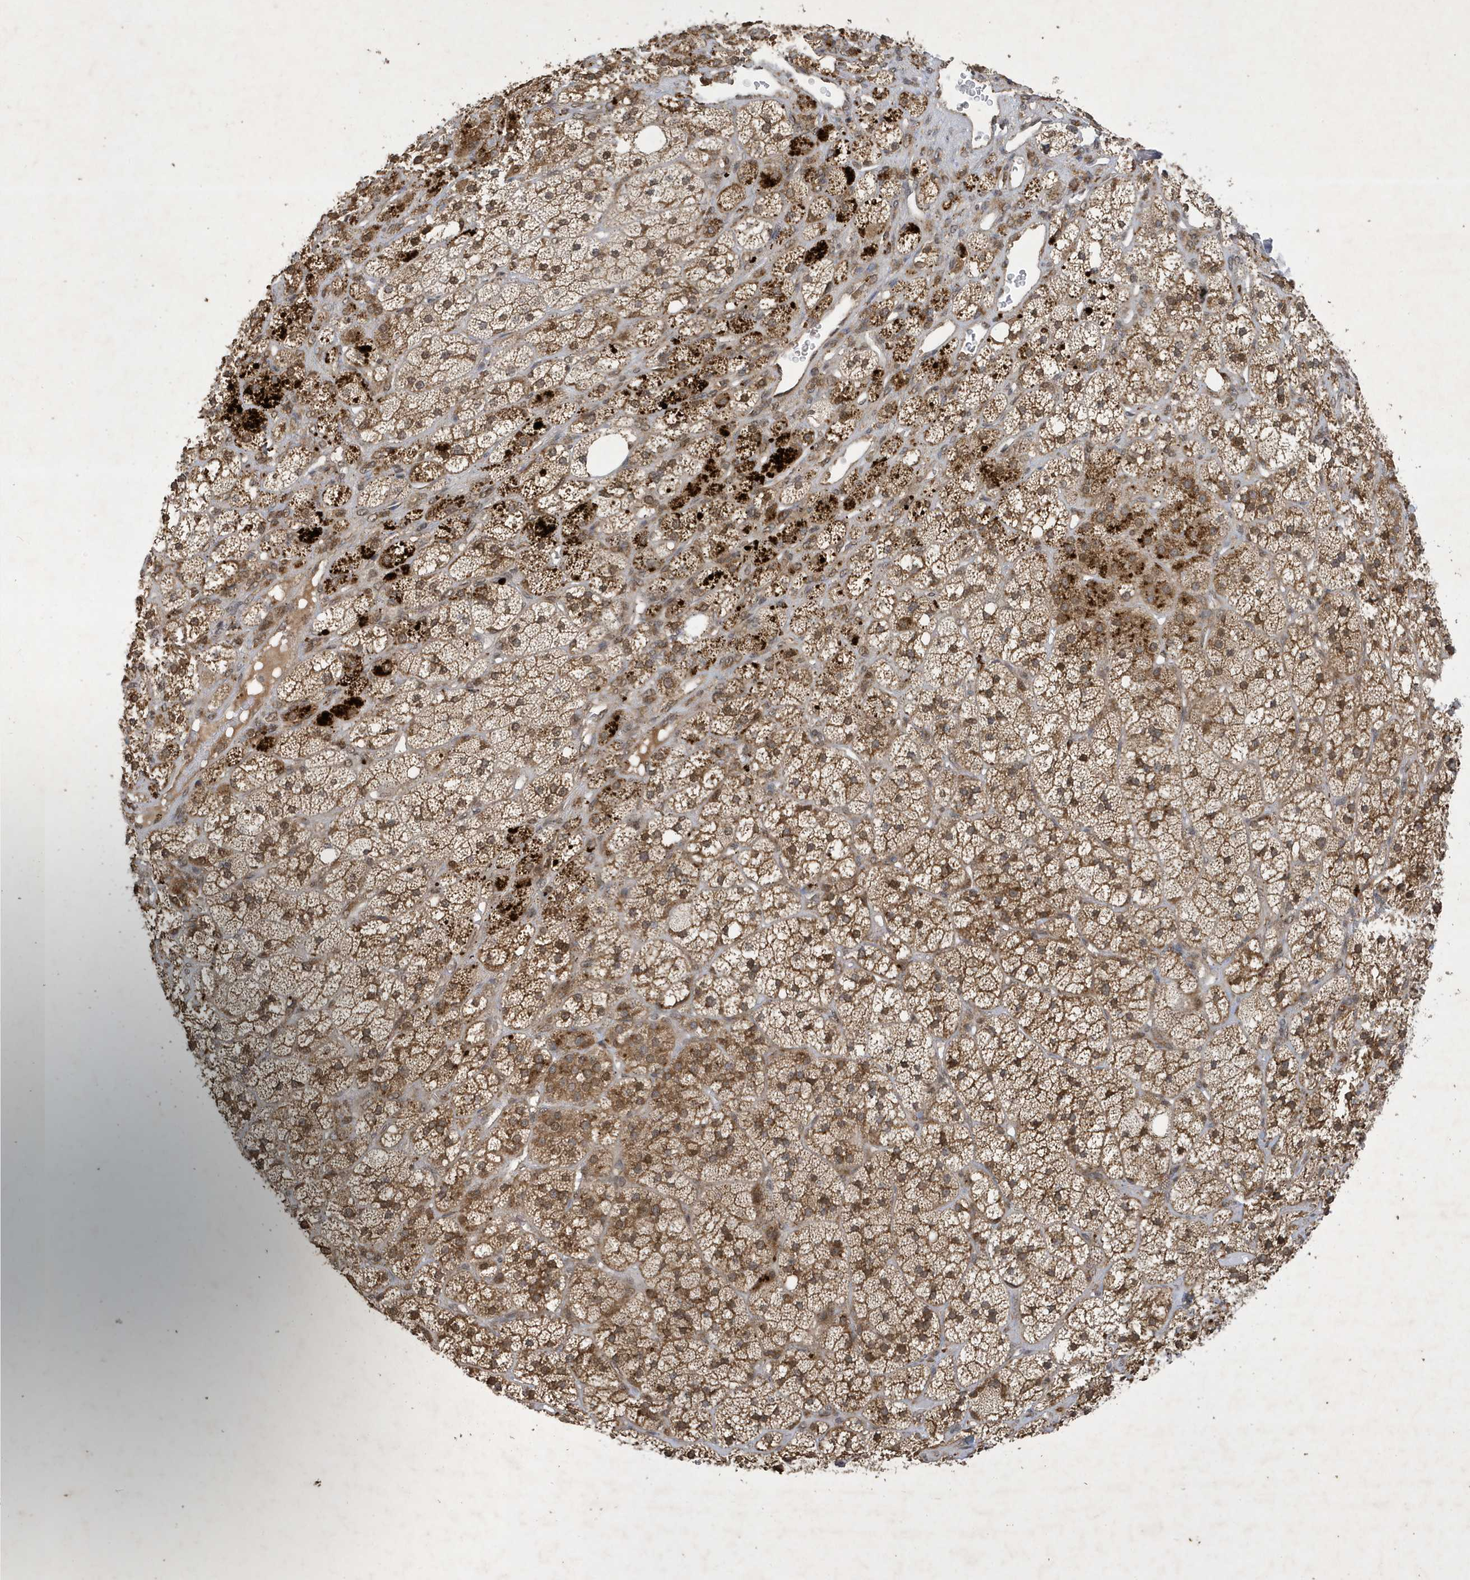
{"staining": {"intensity": "moderate", "quantity": ">75%", "location": "cytoplasmic/membranous,nuclear"}, "tissue": "adrenal gland", "cell_type": "Glandular cells", "image_type": "normal", "snomed": [{"axis": "morphology", "description": "Normal tissue, NOS"}, {"axis": "topography", "description": "Adrenal gland"}], "caption": "Moderate cytoplasmic/membranous,nuclear positivity is present in about >75% of glandular cells in benign adrenal gland. (DAB IHC with brightfield microscopy, high magnification).", "gene": "STX10", "patient": {"sex": "male", "age": 61}}